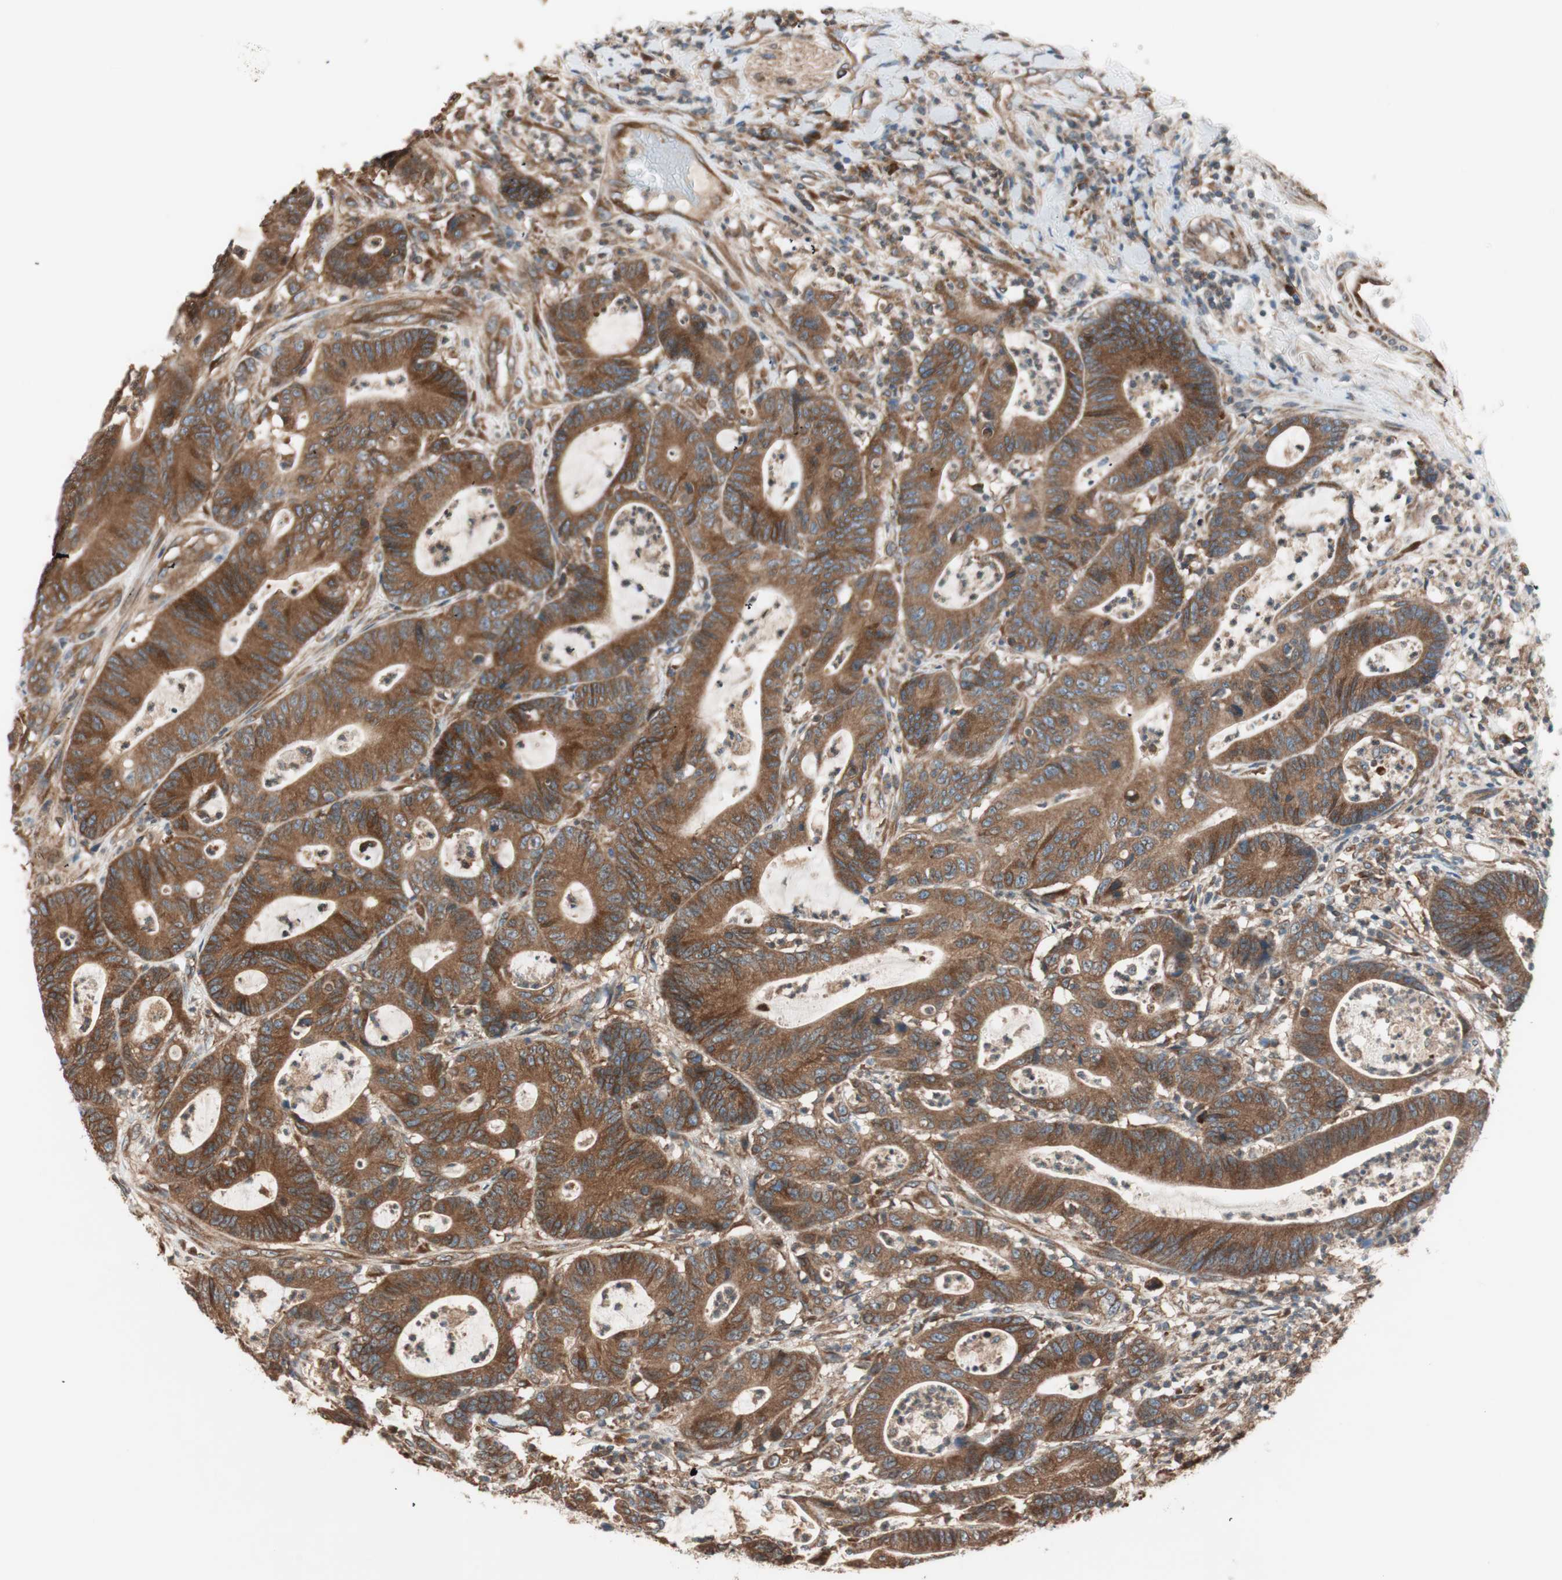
{"staining": {"intensity": "strong", "quantity": ">75%", "location": "cytoplasmic/membranous"}, "tissue": "colorectal cancer", "cell_type": "Tumor cells", "image_type": "cancer", "snomed": [{"axis": "morphology", "description": "Adenocarcinoma, NOS"}, {"axis": "topography", "description": "Colon"}], "caption": "The immunohistochemical stain shows strong cytoplasmic/membranous staining in tumor cells of colorectal cancer tissue. (IHC, brightfield microscopy, high magnification).", "gene": "RAB5A", "patient": {"sex": "female", "age": 84}}